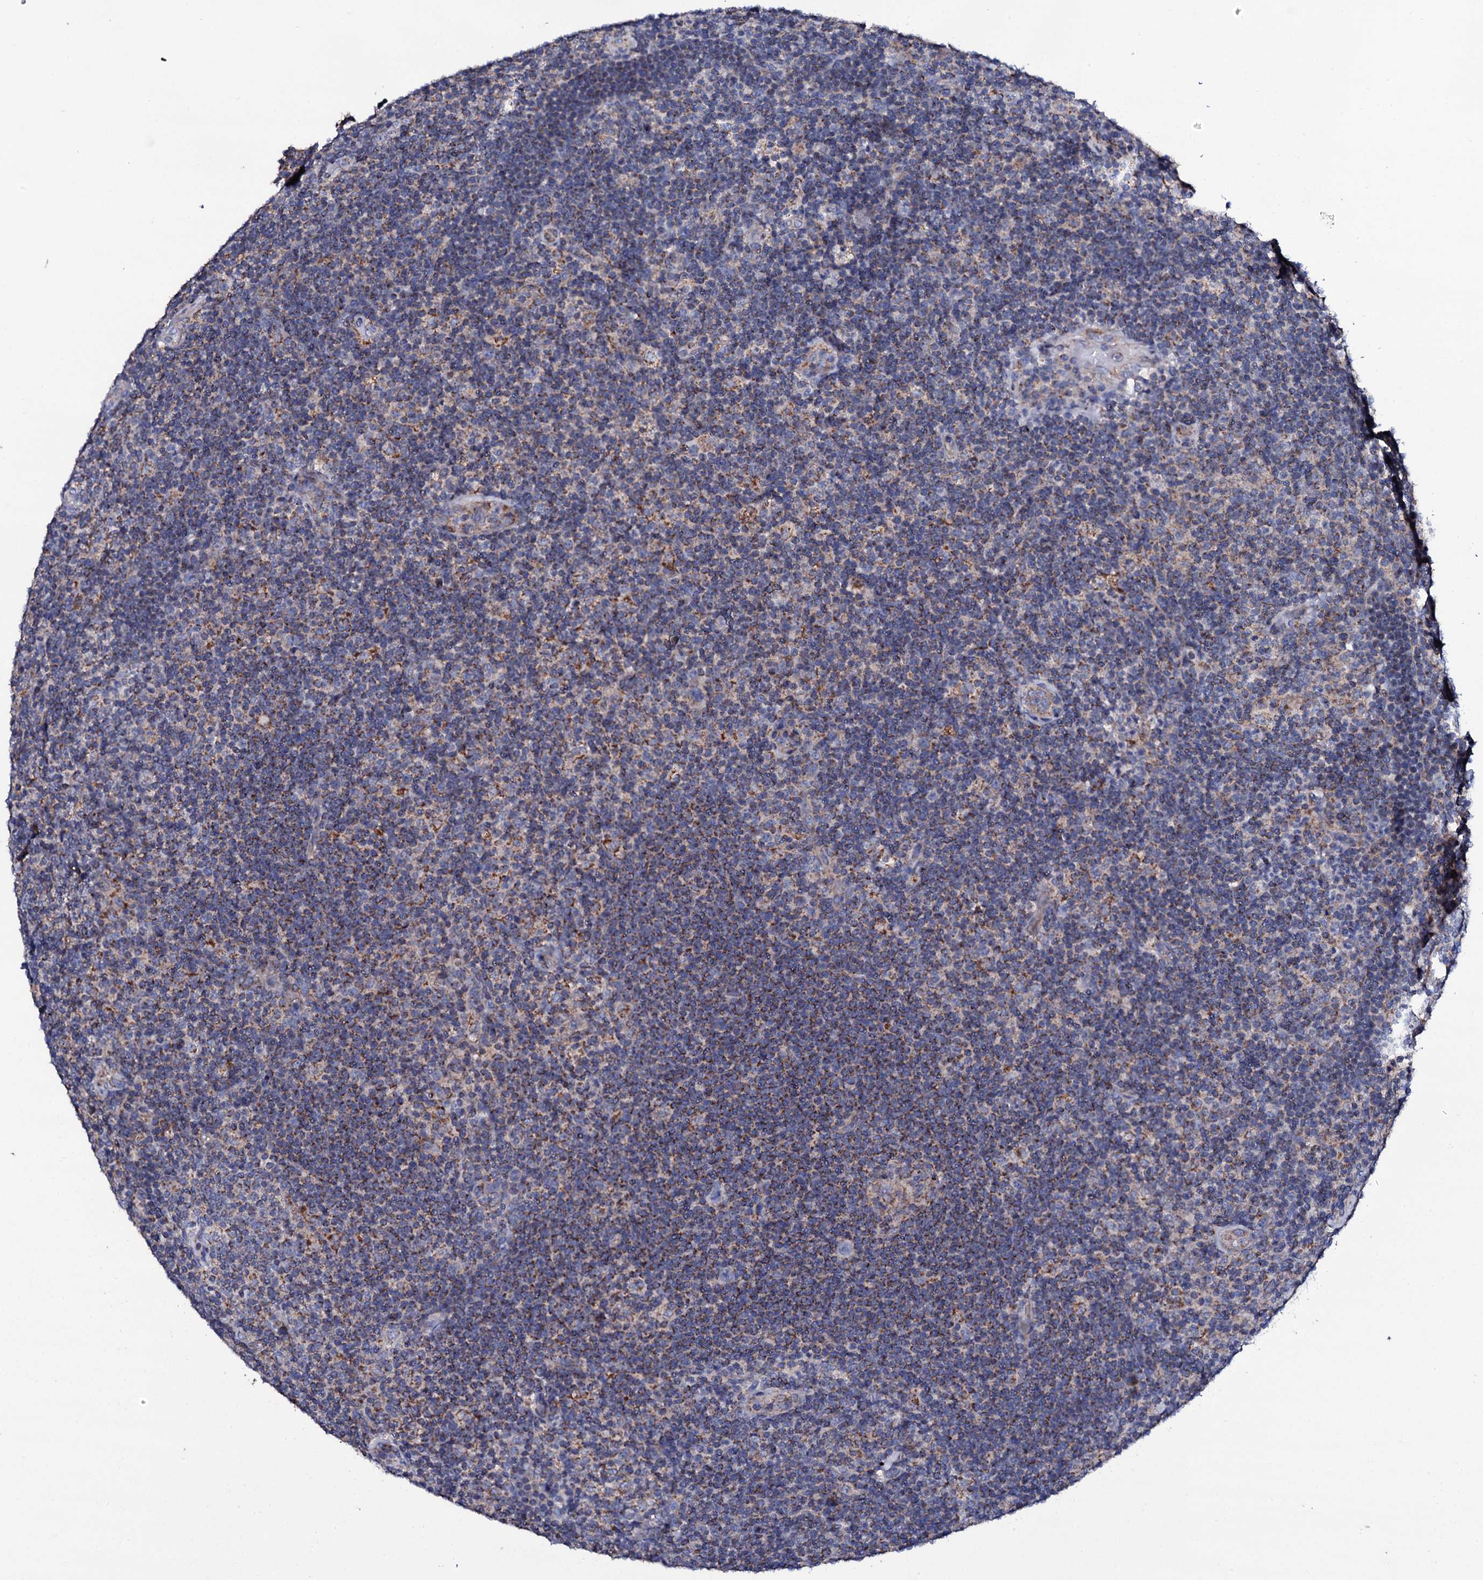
{"staining": {"intensity": "moderate", "quantity": "25%-75%", "location": "cytoplasmic/membranous"}, "tissue": "lymphoma", "cell_type": "Tumor cells", "image_type": "cancer", "snomed": [{"axis": "morphology", "description": "Hodgkin's disease, NOS"}, {"axis": "topography", "description": "Lymph node"}], "caption": "The image demonstrates immunohistochemical staining of Hodgkin's disease. There is moderate cytoplasmic/membranous positivity is identified in approximately 25%-75% of tumor cells. (Stains: DAB (3,3'-diaminobenzidine) in brown, nuclei in blue, Microscopy: brightfield microscopy at high magnification).", "gene": "TCAF2", "patient": {"sex": "female", "age": 57}}